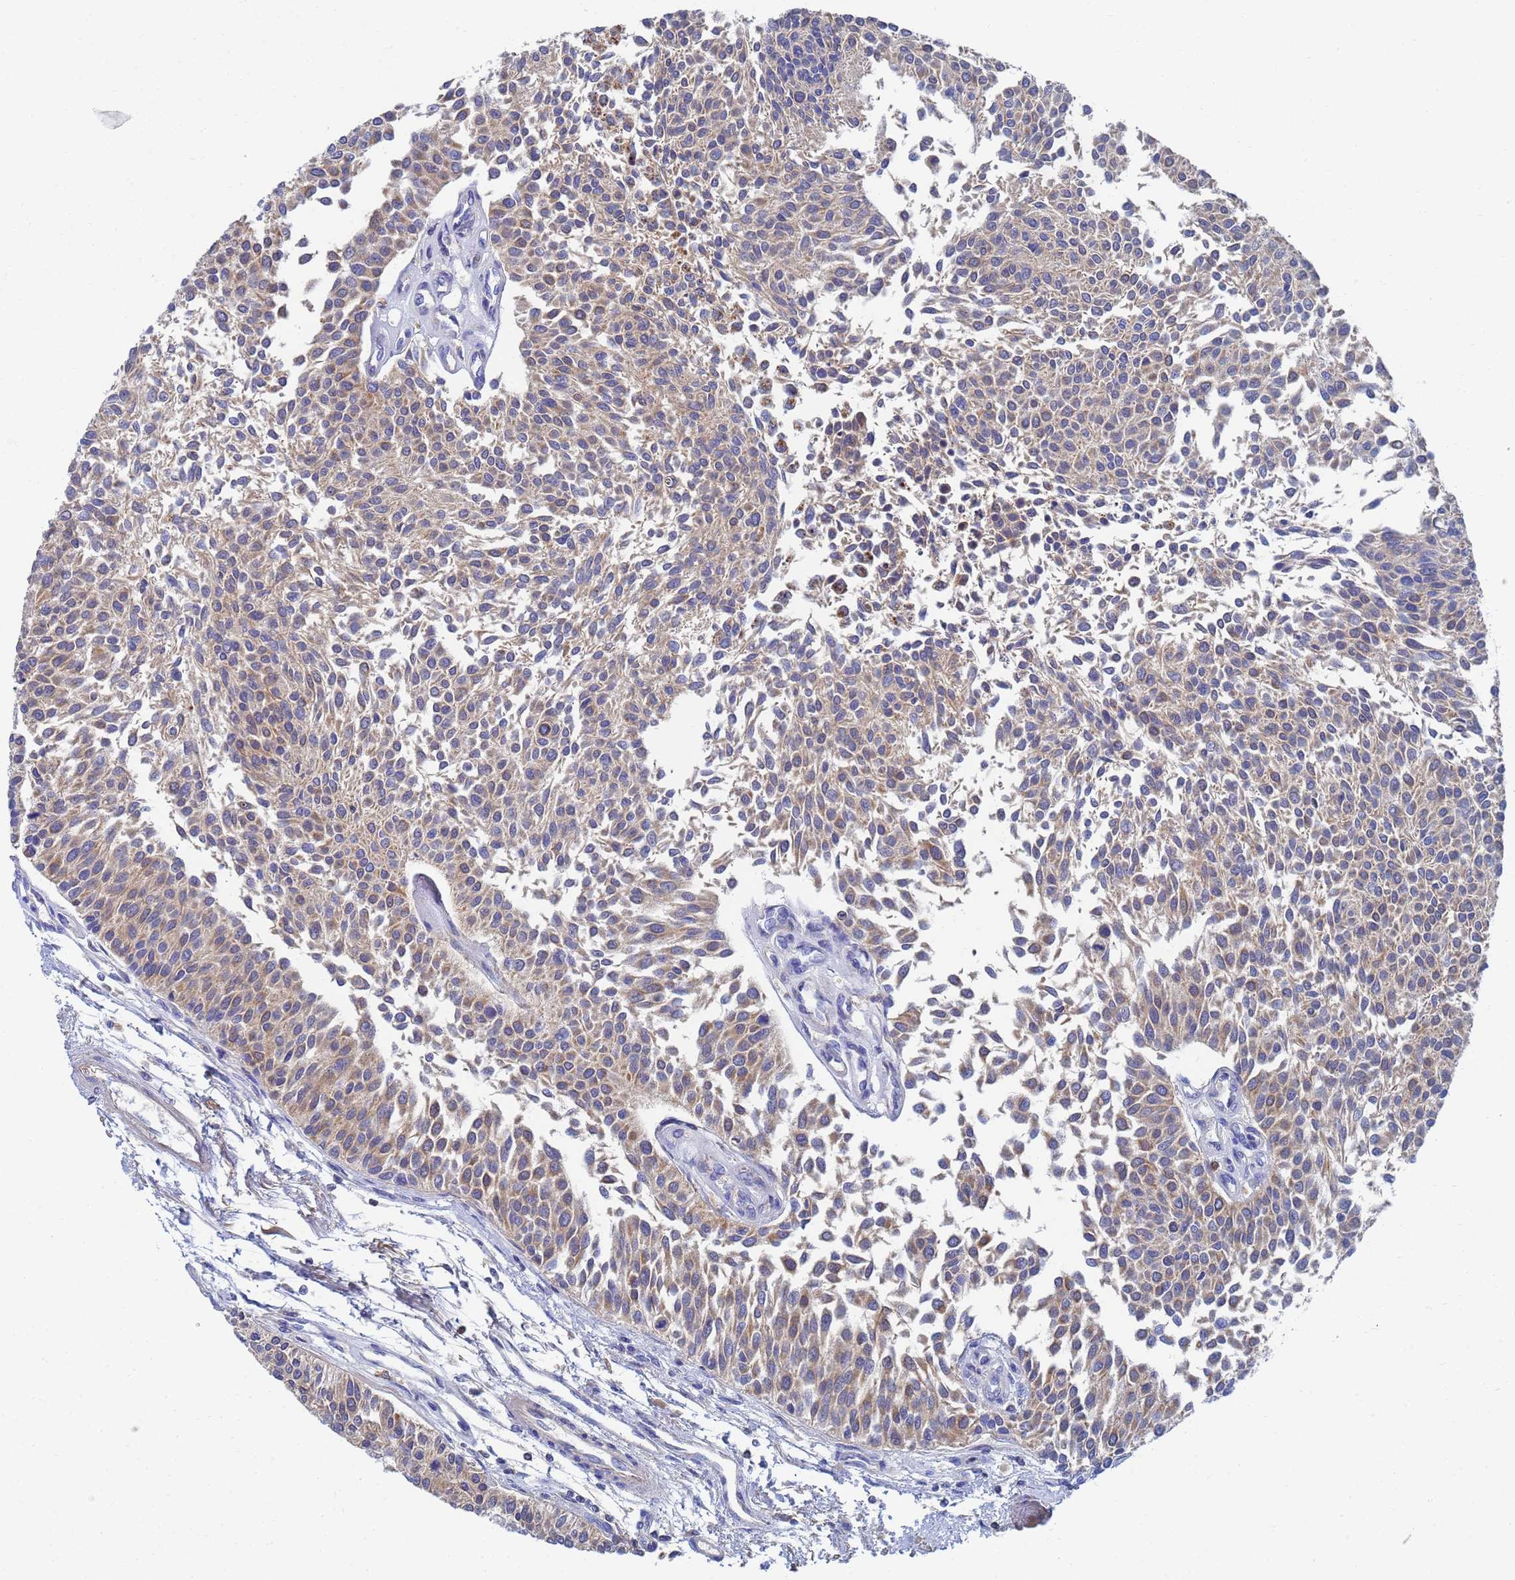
{"staining": {"intensity": "weak", "quantity": ">75%", "location": "cytoplasmic/membranous"}, "tissue": "urothelial cancer", "cell_type": "Tumor cells", "image_type": "cancer", "snomed": [{"axis": "morphology", "description": "Urothelial carcinoma, NOS"}, {"axis": "topography", "description": "Urinary bladder"}], "caption": "Immunohistochemistry (IHC) staining of transitional cell carcinoma, which demonstrates low levels of weak cytoplasmic/membranous staining in about >75% of tumor cells indicating weak cytoplasmic/membranous protein positivity. The staining was performed using DAB (3,3'-diaminobenzidine) (brown) for protein detection and nuclei were counterstained in hematoxylin (blue).", "gene": "GCHFR", "patient": {"sex": "male", "age": 55}}